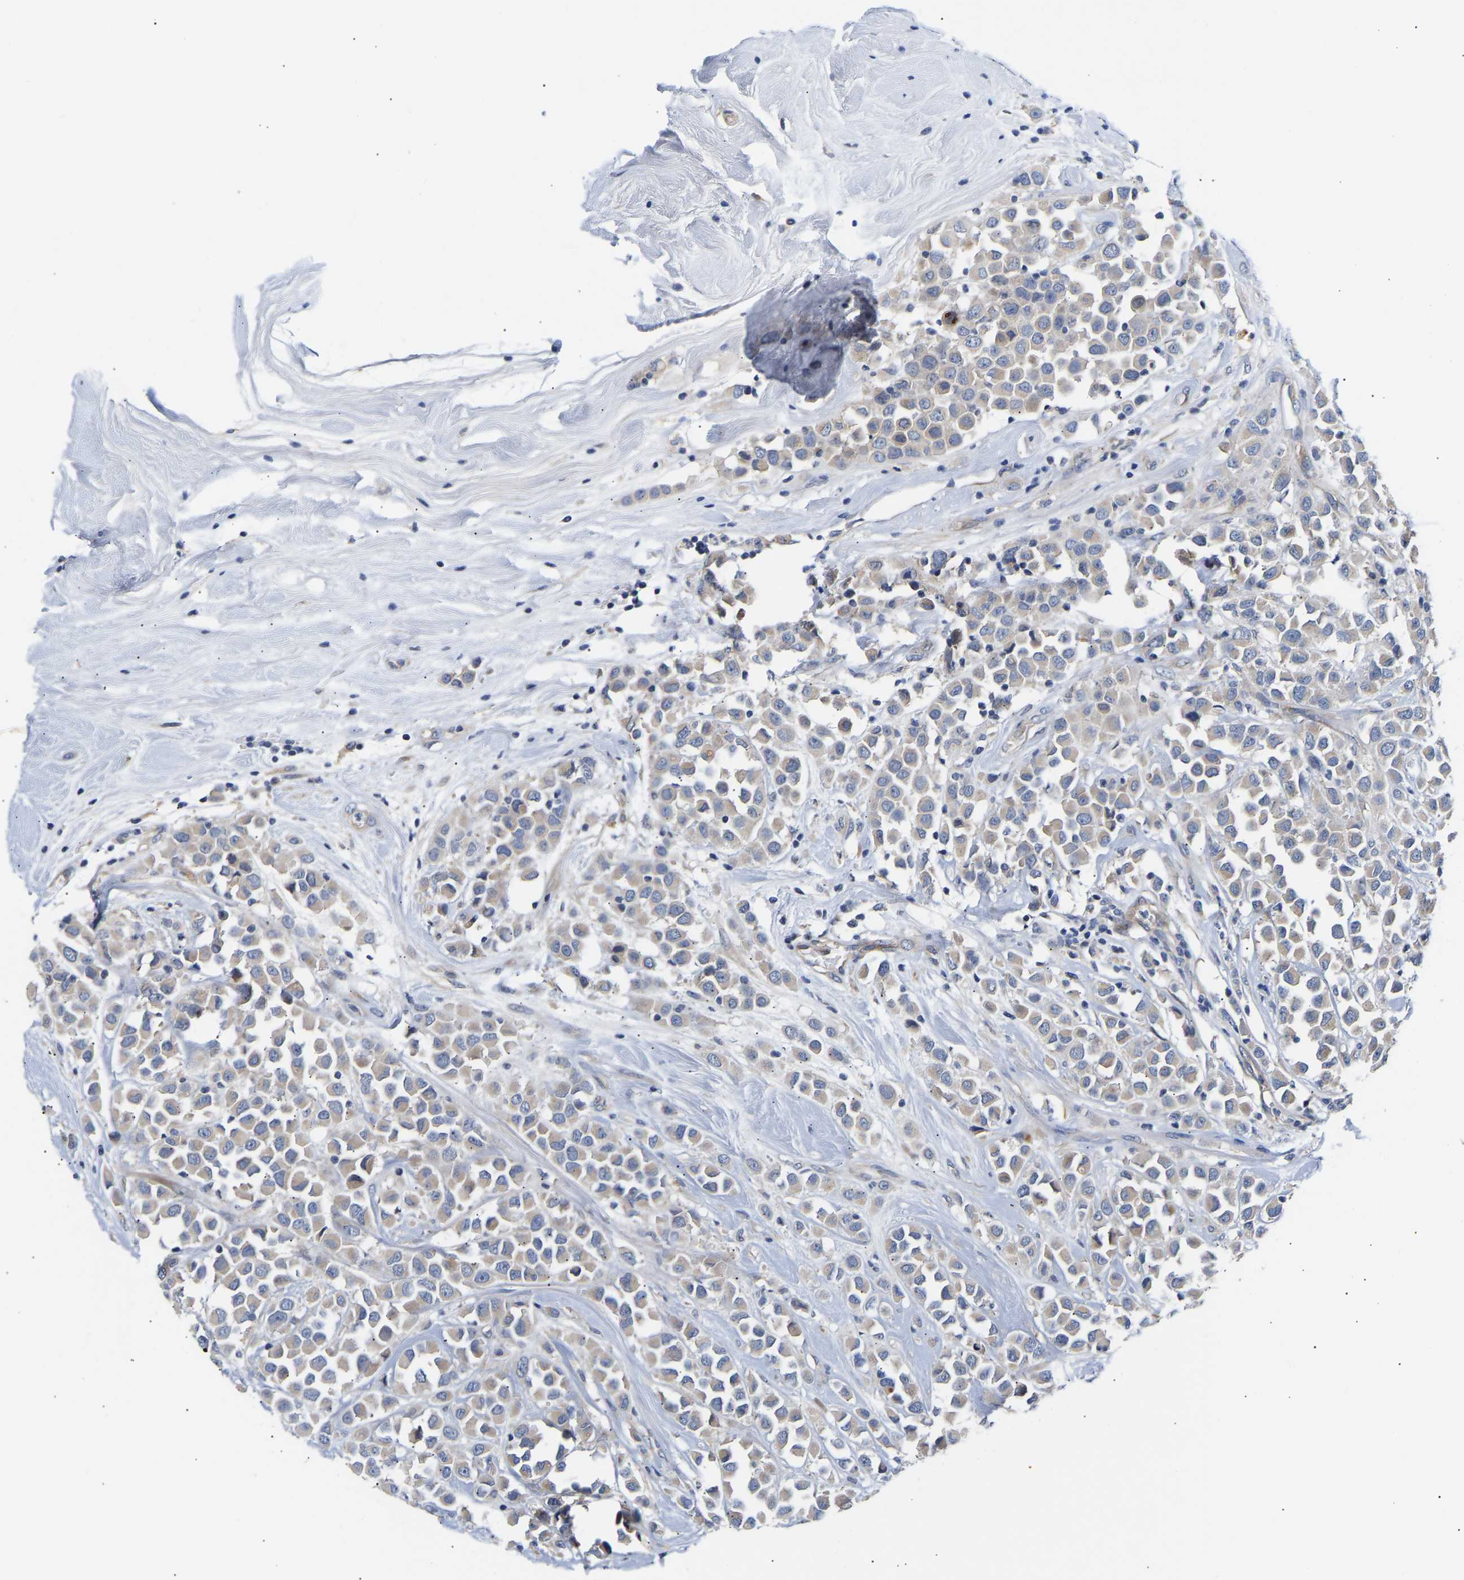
{"staining": {"intensity": "weak", "quantity": "25%-75%", "location": "cytoplasmic/membranous"}, "tissue": "breast cancer", "cell_type": "Tumor cells", "image_type": "cancer", "snomed": [{"axis": "morphology", "description": "Duct carcinoma"}, {"axis": "topography", "description": "Breast"}], "caption": "Immunohistochemistry staining of intraductal carcinoma (breast), which shows low levels of weak cytoplasmic/membranous expression in about 25%-75% of tumor cells indicating weak cytoplasmic/membranous protein positivity. The staining was performed using DAB (3,3'-diaminobenzidine) (brown) for protein detection and nuclei were counterstained in hematoxylin (blue).", "gene": "KASH5", "patient": {"sex": "female", "age": 61}}